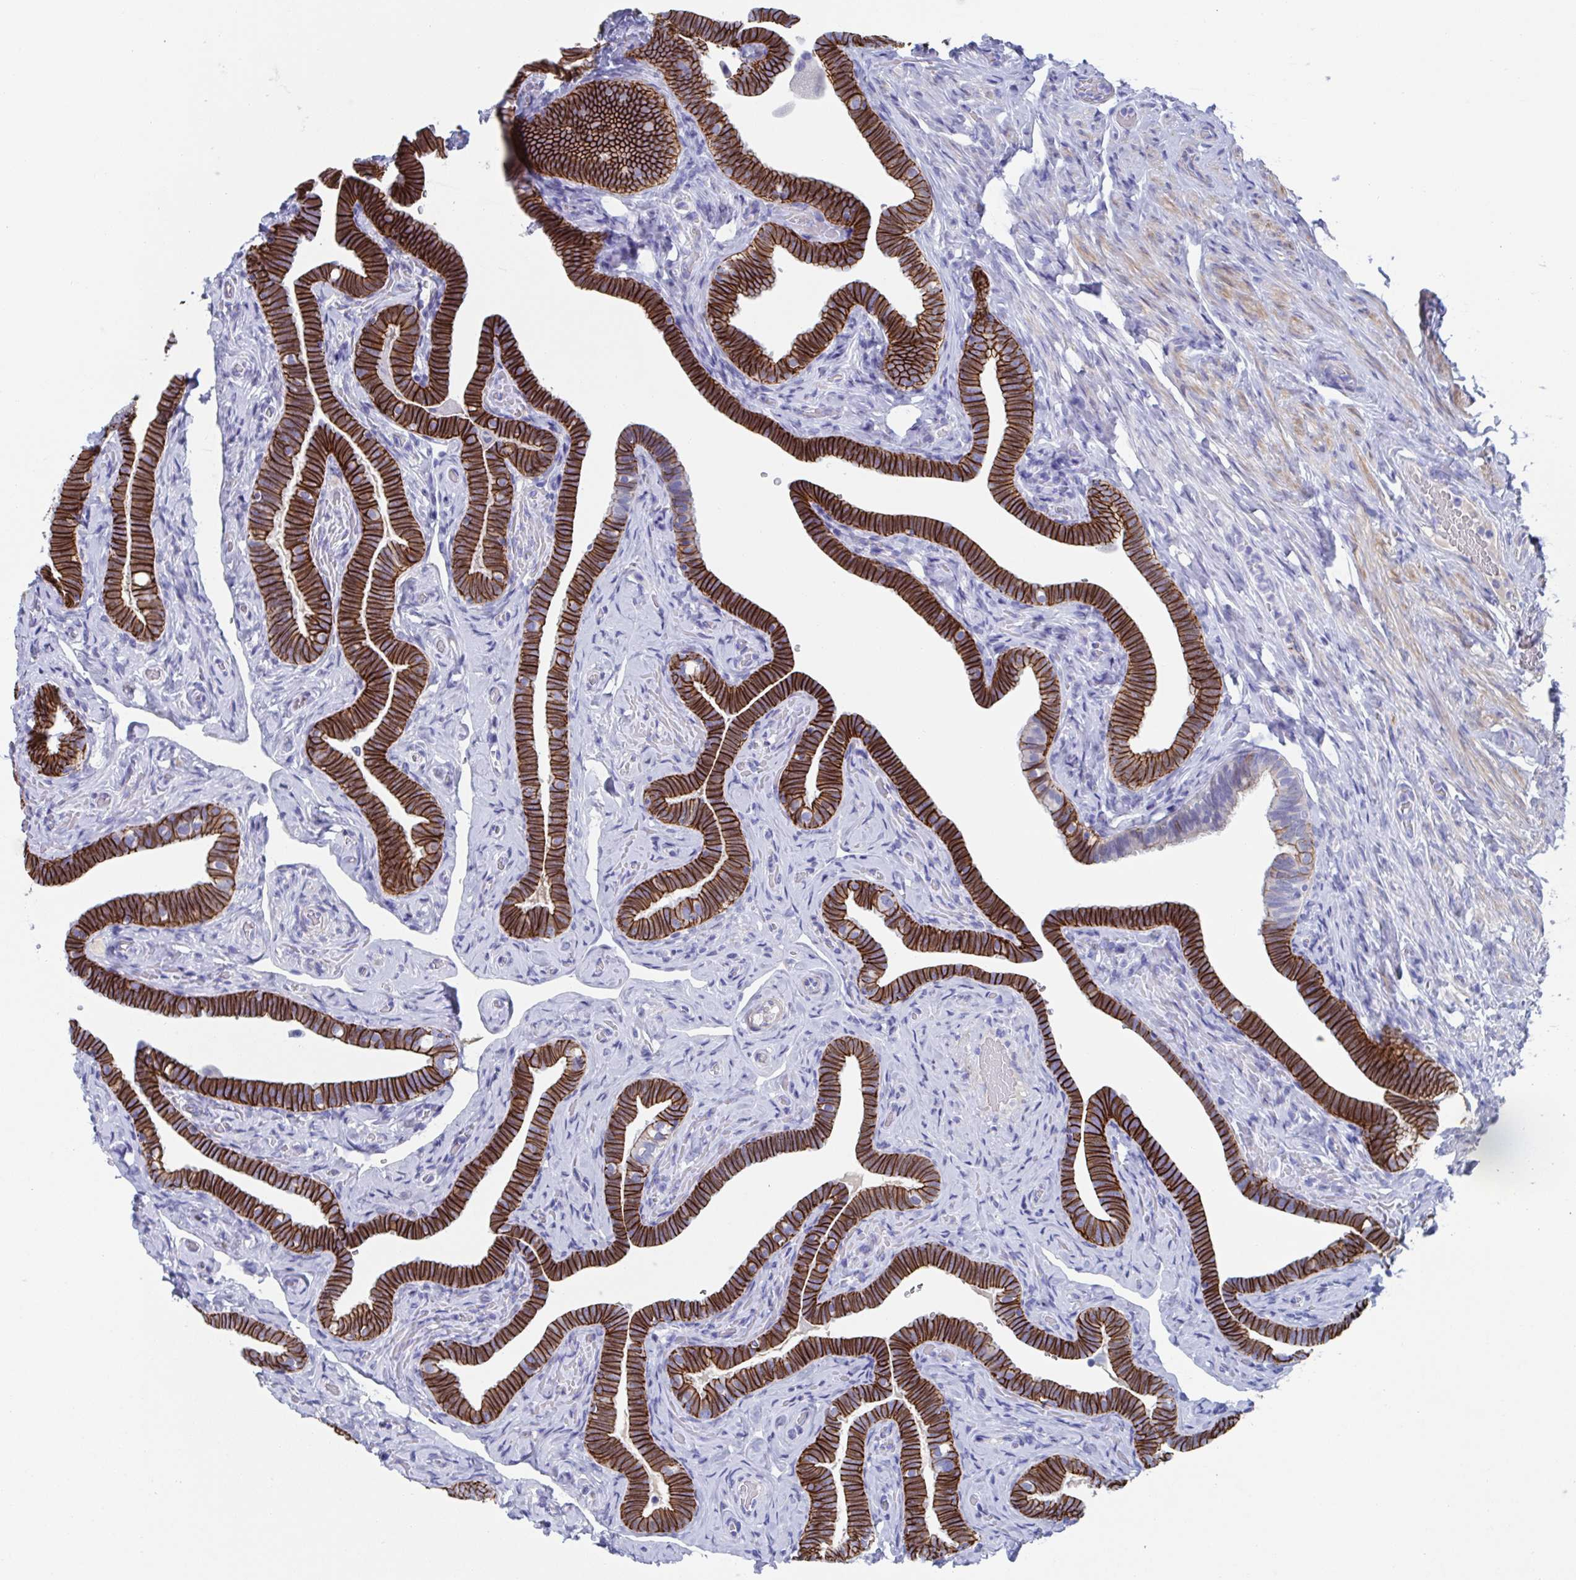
{"staining": {"intensity": "strong", "quantity": ">75%", "location": "cytoplasmic/membranous"}, "tissue": "fallopian tube", "cell_type": "Glandular cells", "image_type": "normal", "snomed": [{"axis": "morphology", "description": "Normal tissue, NOS"}, {"axis": "topography", "description": "Fallopian tube"}], "caption": "Immunohistochemistry (IHC) staining of benign fallopian tube, which reveals high levels of strong cytoplasmic/membranous positivity in approximately >75% of glandular cells indicating strong cytoplasmic/membranous protein staining. The staining was performed using DAB (brown) for protein detection and nuclei were counterstained in hematoxylin (blue).", "gene": "CDH2", "patient": {"sex": "female", "age": 69}}